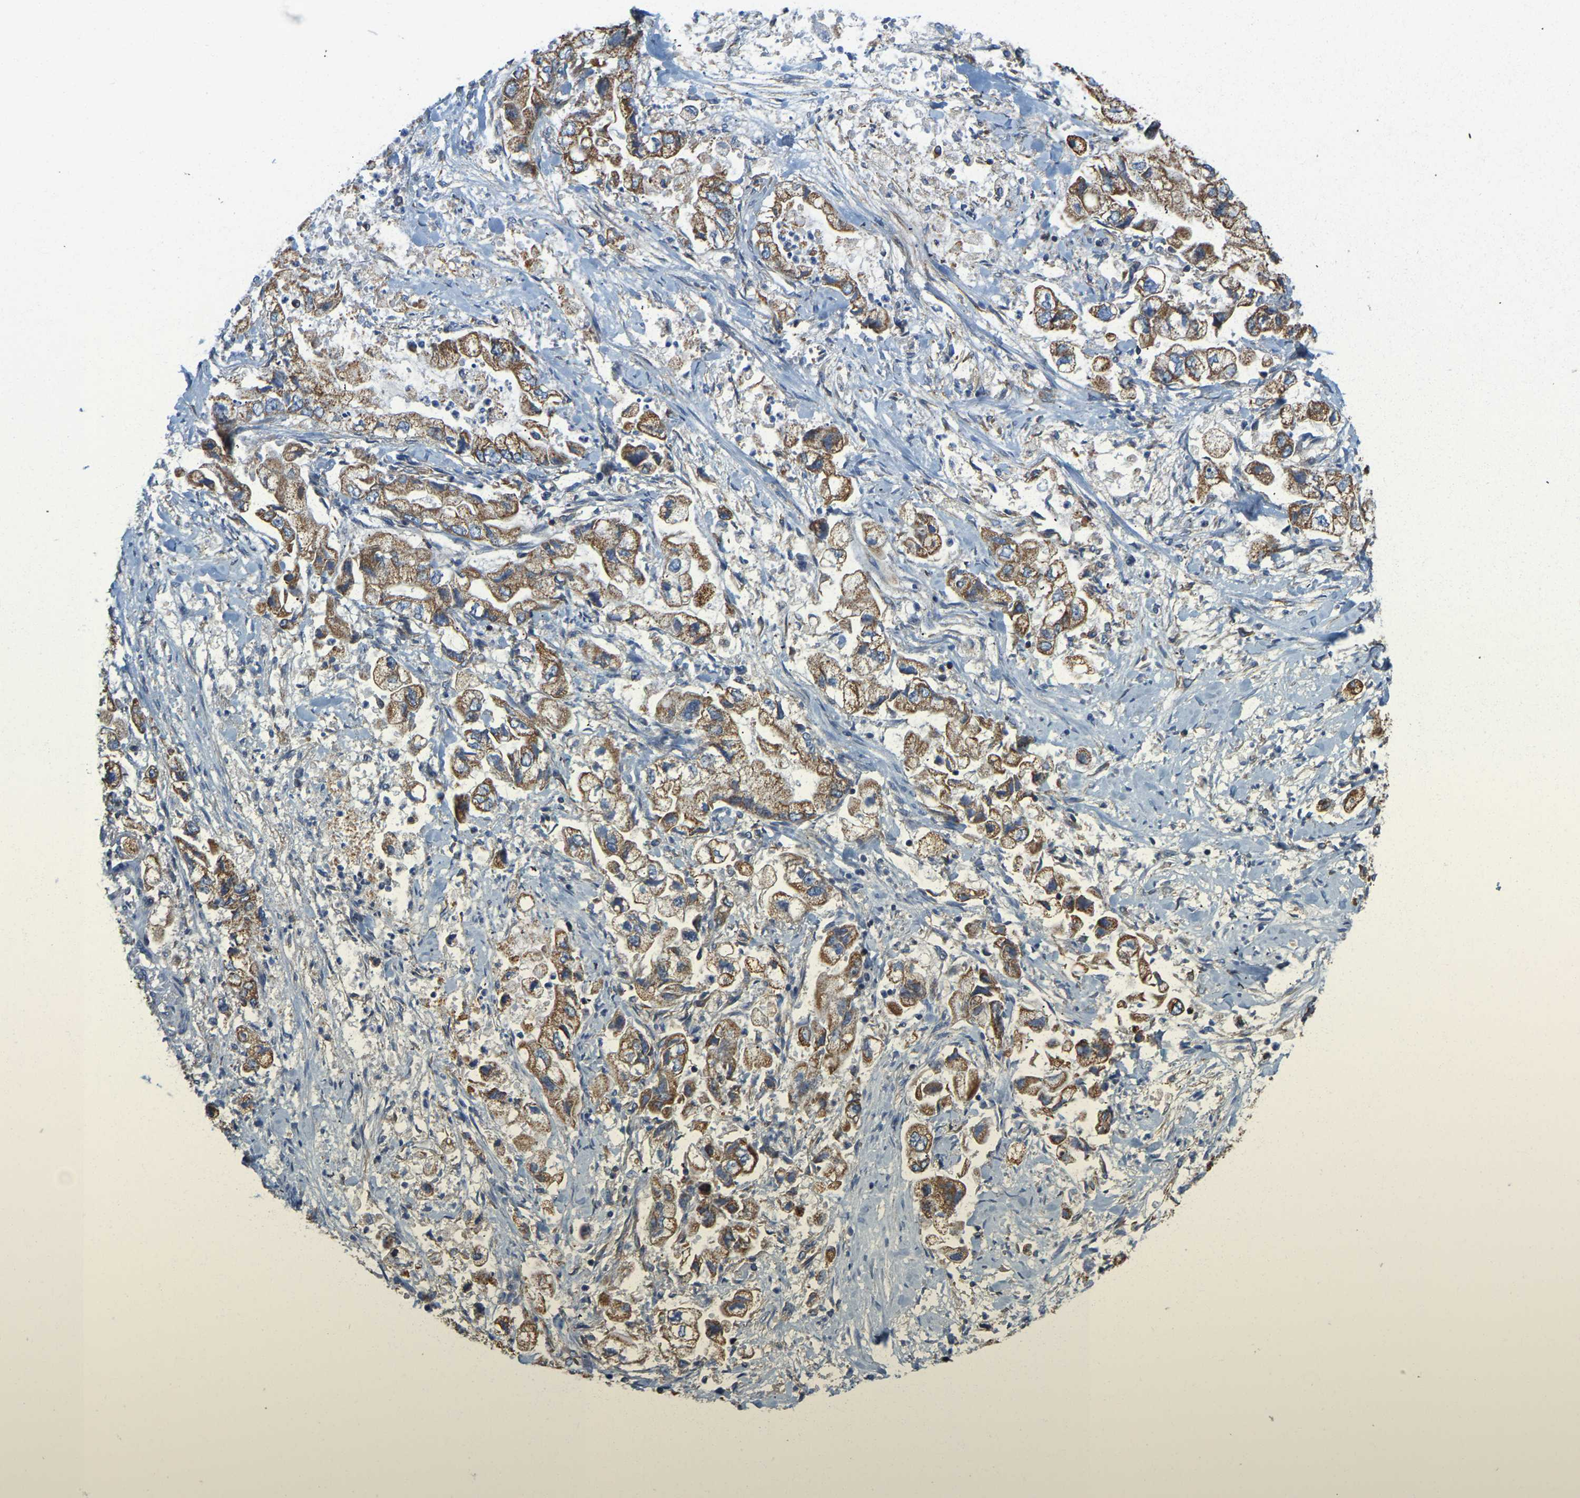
{"staining": {"intensity": "moderate", "quantity": ">75%", "location": "cytoplasmic/membranous"}, "tissue": "stomach cancer", "cell_type": "Tumor cells", "image_type": "cancer", "snomed": [{"axis": "morphology", "description": "Normal tissue, NOS"}, {"axis": "morphology", "description": "Adenocarcinoma, NOS"}, {"axis": "topography", "description": "Stomach"}], "caption": "Adenocarcinoma (stomach) stained with a brown dye demonstrates moderate cytoplasmic/membranous positive positivity in approximately >75% of tumor cells.", "gene": "AHNAK", "patient": {"sex": "male", "age": 62}}